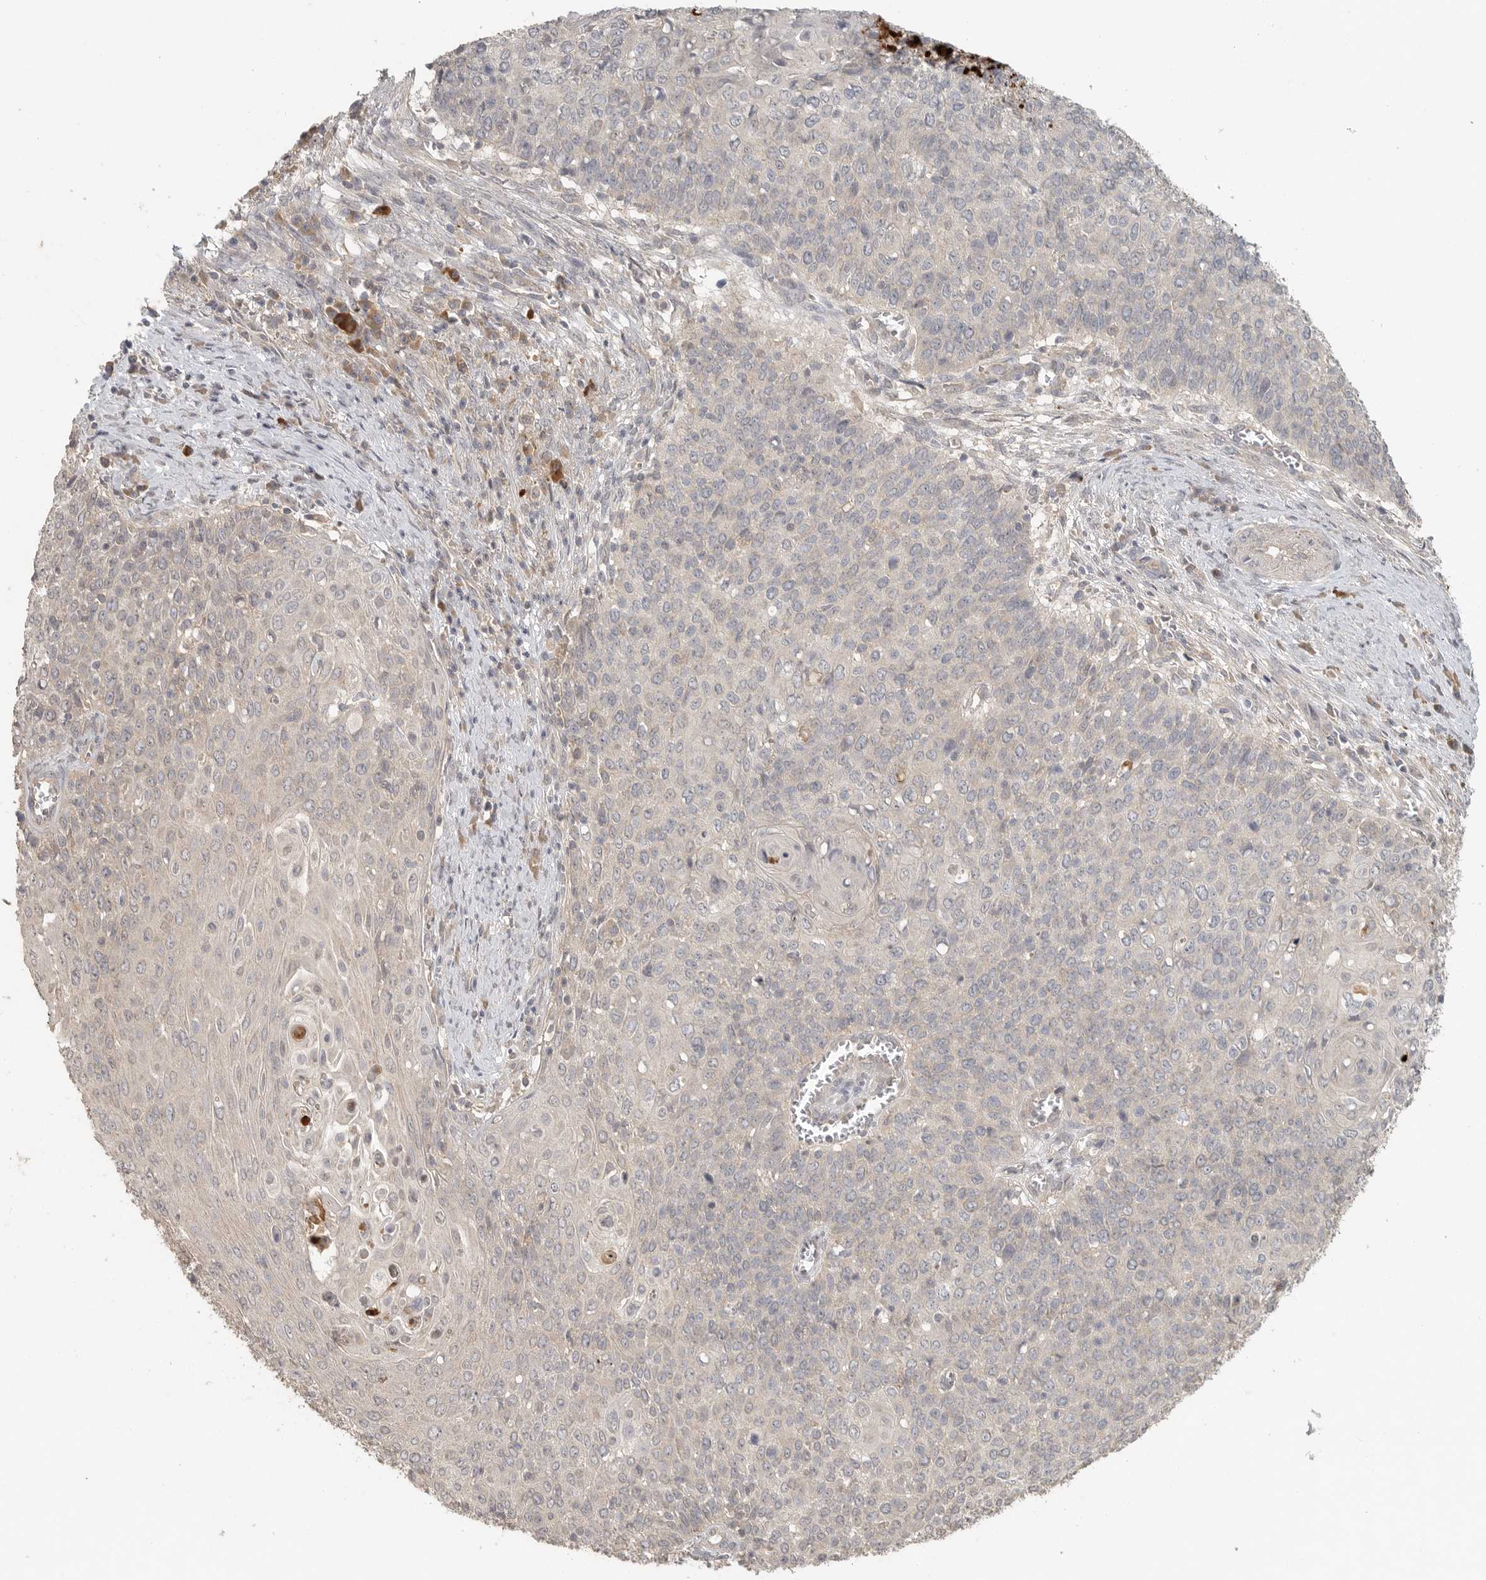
{"staining": {"intensity": "negative", "quantity": "none", "location": "none"}, "tissue": "cervical cancer", "cell_type": "Tumor cells", "image_type": "cancer", "snomed": [{"axis": "morphology", "description": "Squamous cell carcinoma, NOS"}, {"axis": "topography", "description": "Cervix"}], "caption": "Immunohistochemistry of human cervical cancer reveals no staining in tumor cells.", "gene": "HDAC6", "patient": {"sex": "female", "age": 39}}